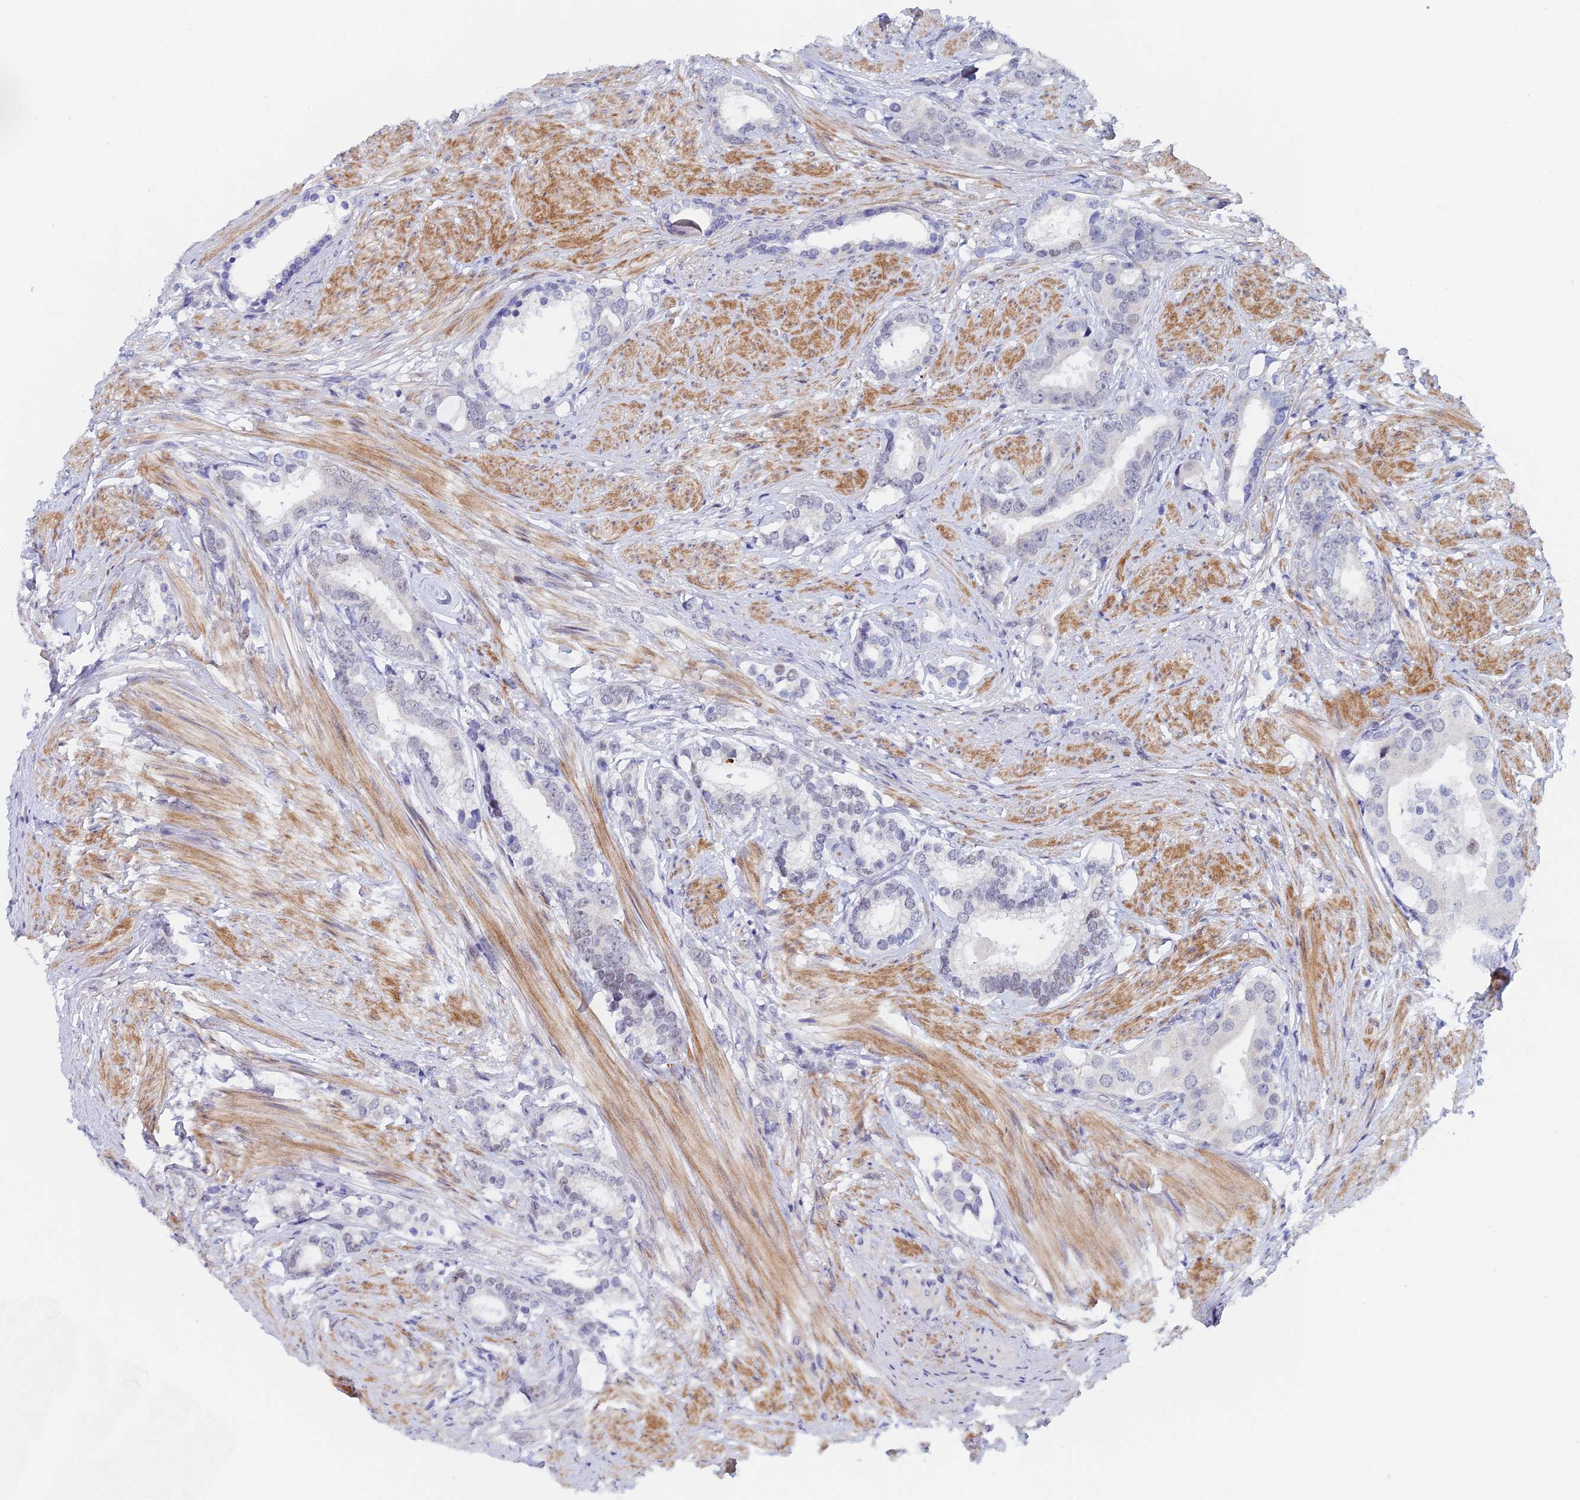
{"staining": {"intensity": "negative", "quantity": "none", "location": "none"}, "tissue": "prostate cancer", "cell_type": "Tumor cells", "image_type": "cancer", "snomed": [{"axis": "morphology", "description": "Adenocarcinoma, Low grade"}, {"axis": "topography", "description": "Prostate"}], "caption": "Micrograph shows no significant protein staining in tumor cells of prostate low-grade adenocarcinoma.", "gene": "GMNC", "patient": {"sex": "male", "age": 71}}